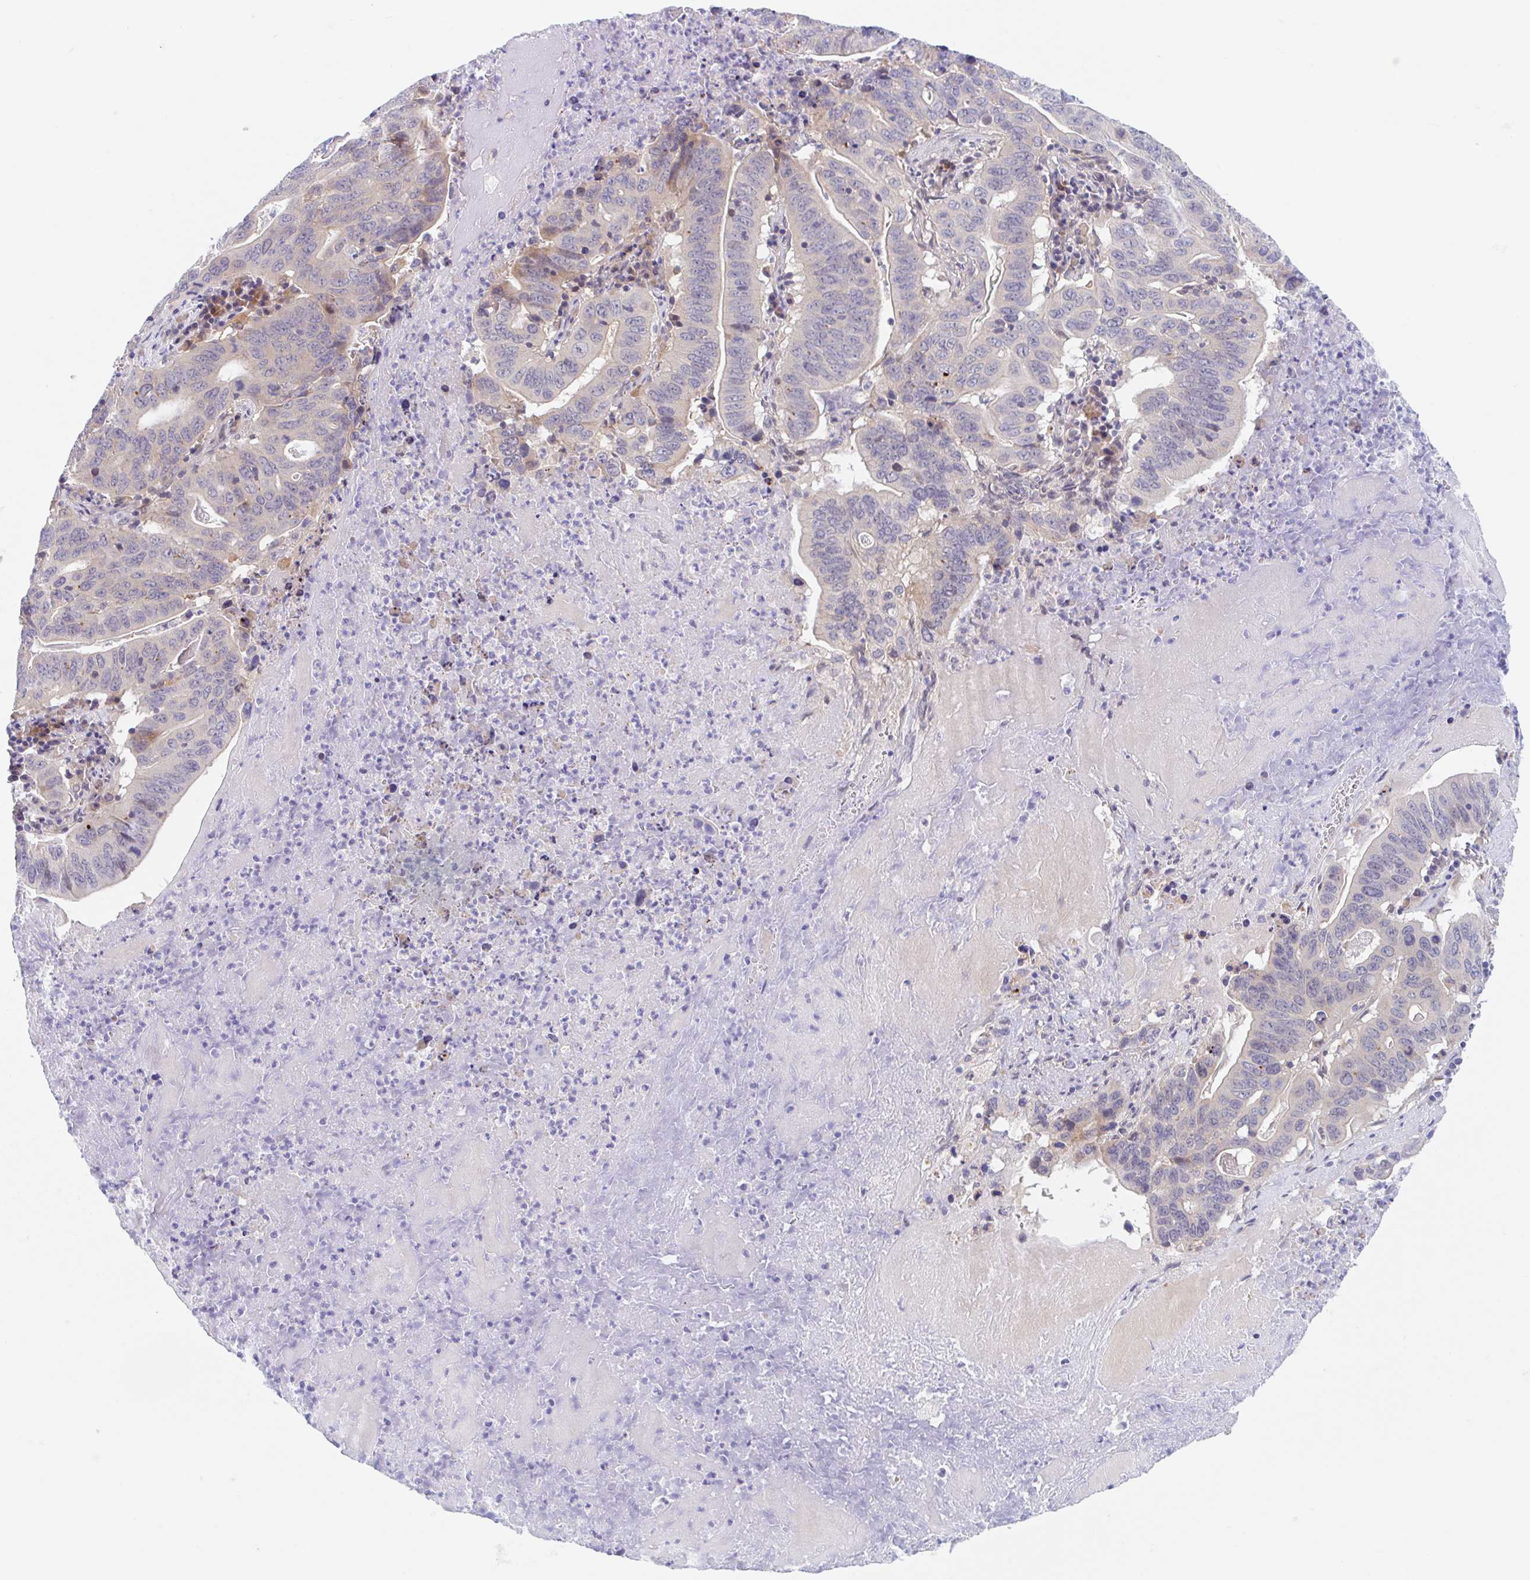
{"staining": {"intensity": "negative", "quantity": "none", "location": "none"}, "tissue": "lung cancer", "cell_type": "Tumor cells", "image_type": "cancer", "snomed": [{"axis": "morphology", "description": "Adenocarcinoma, NOS"}, {"axis": "topography", "description": "Lung"}], "caption": "DAB immunohistochemical staining of adenocarcinoma (lung) demonstrates no significant expression in tumor cells.", "gene": "TMEM86A", "patient": {"sex": "female", "age": 60}}